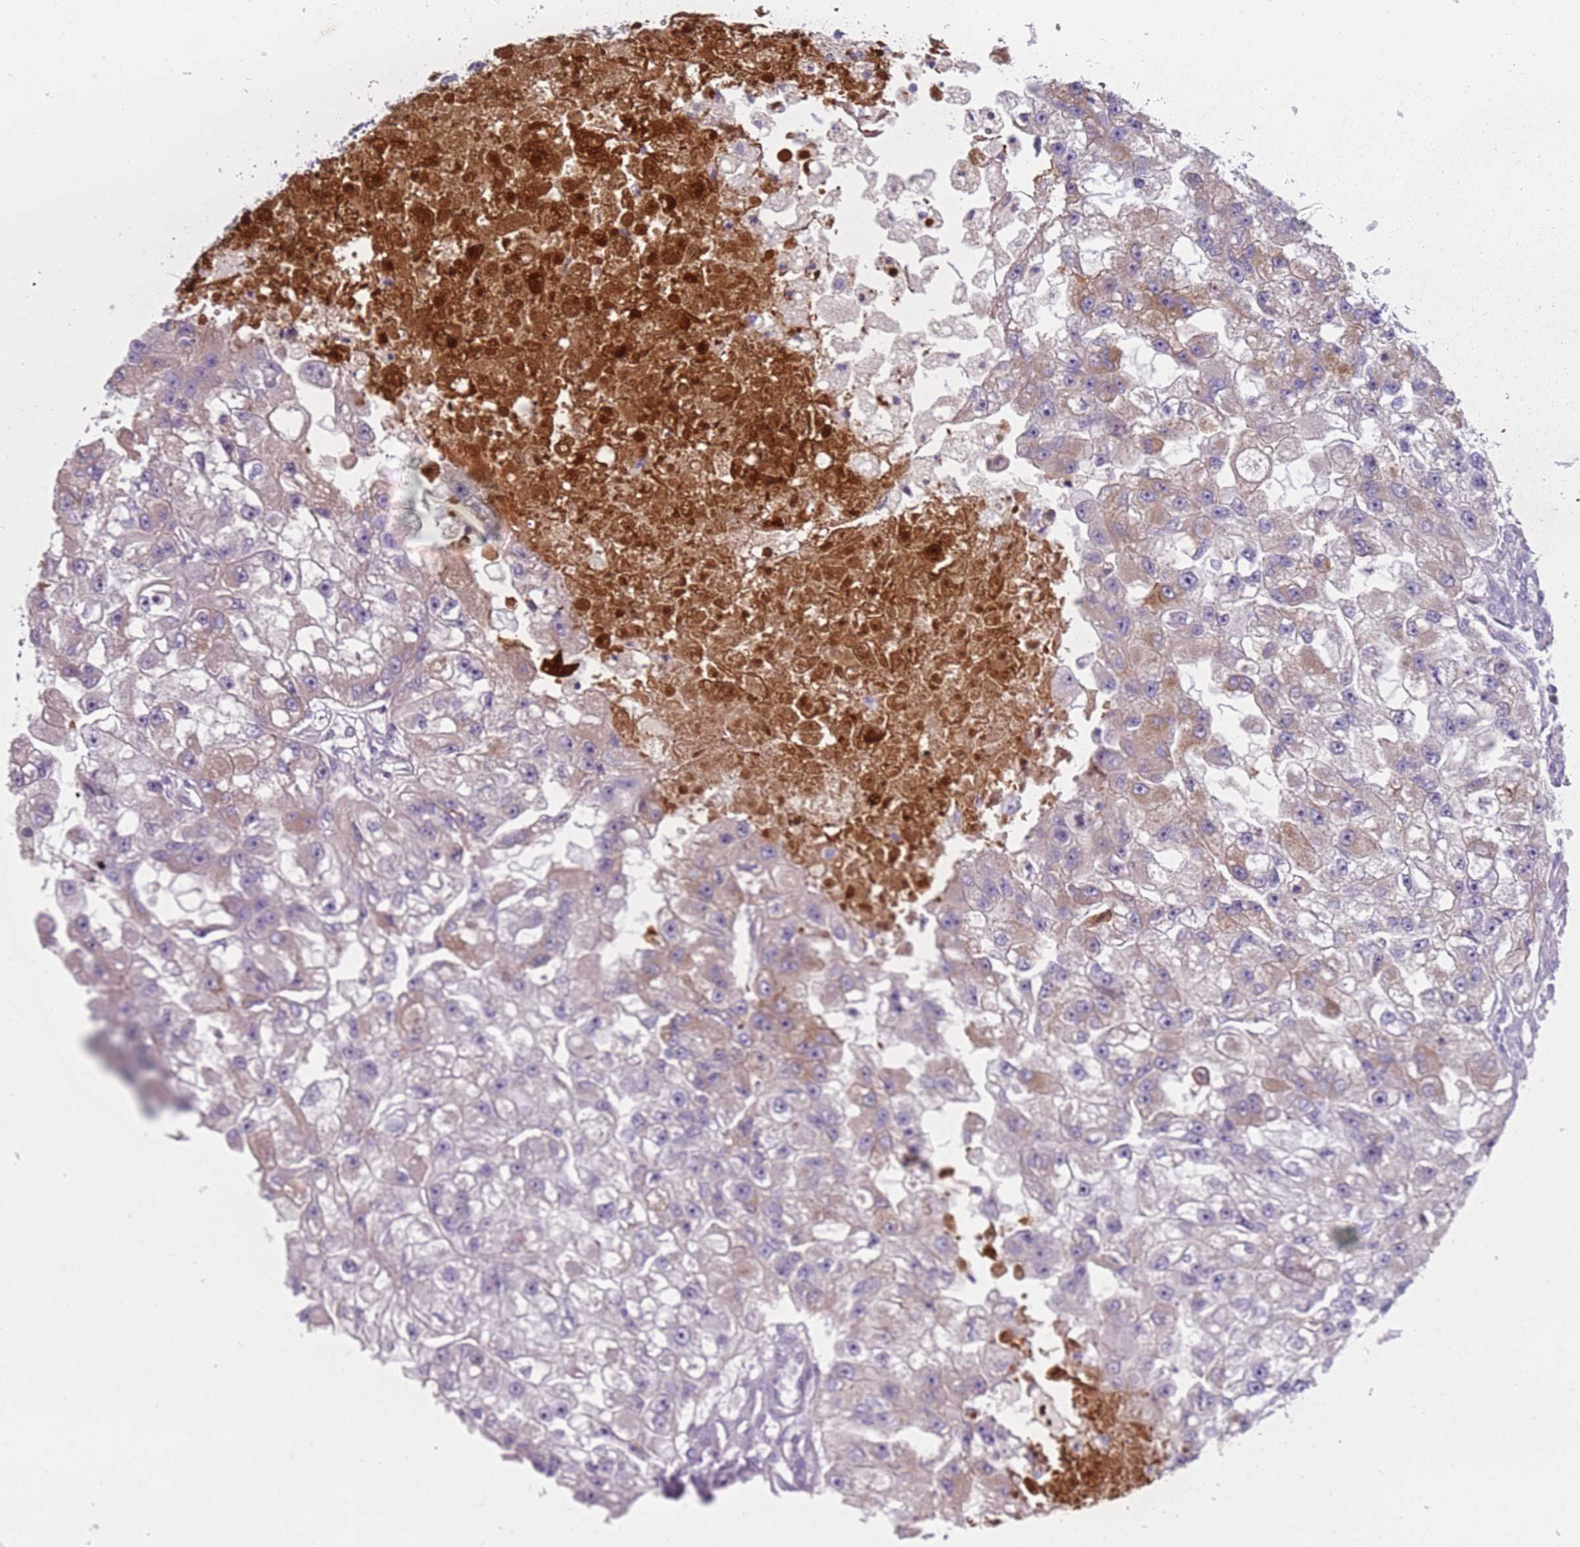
{"staining": {"intensity": "moderate", "quantity": "<25%", "location": "cytoplasmic/membranous"}, "tissue": "renal cancer", "cell_type": "Tumor cells", "image_type": "cancer", "snomed": [{"axis": "morphology", "description": "Adenocarcinoma, NOS"}, {"axis": "topography", "description": "Kidney"}], "caption": "Protein analysis of renal cancer (adenocarcinoma) tissue shows moderate cytoplasmic/membranous positivity in approximately <25% of tumor cells.", "gene": "TNFRSF6B", "patient": {"sex": "male", "age": 63}}